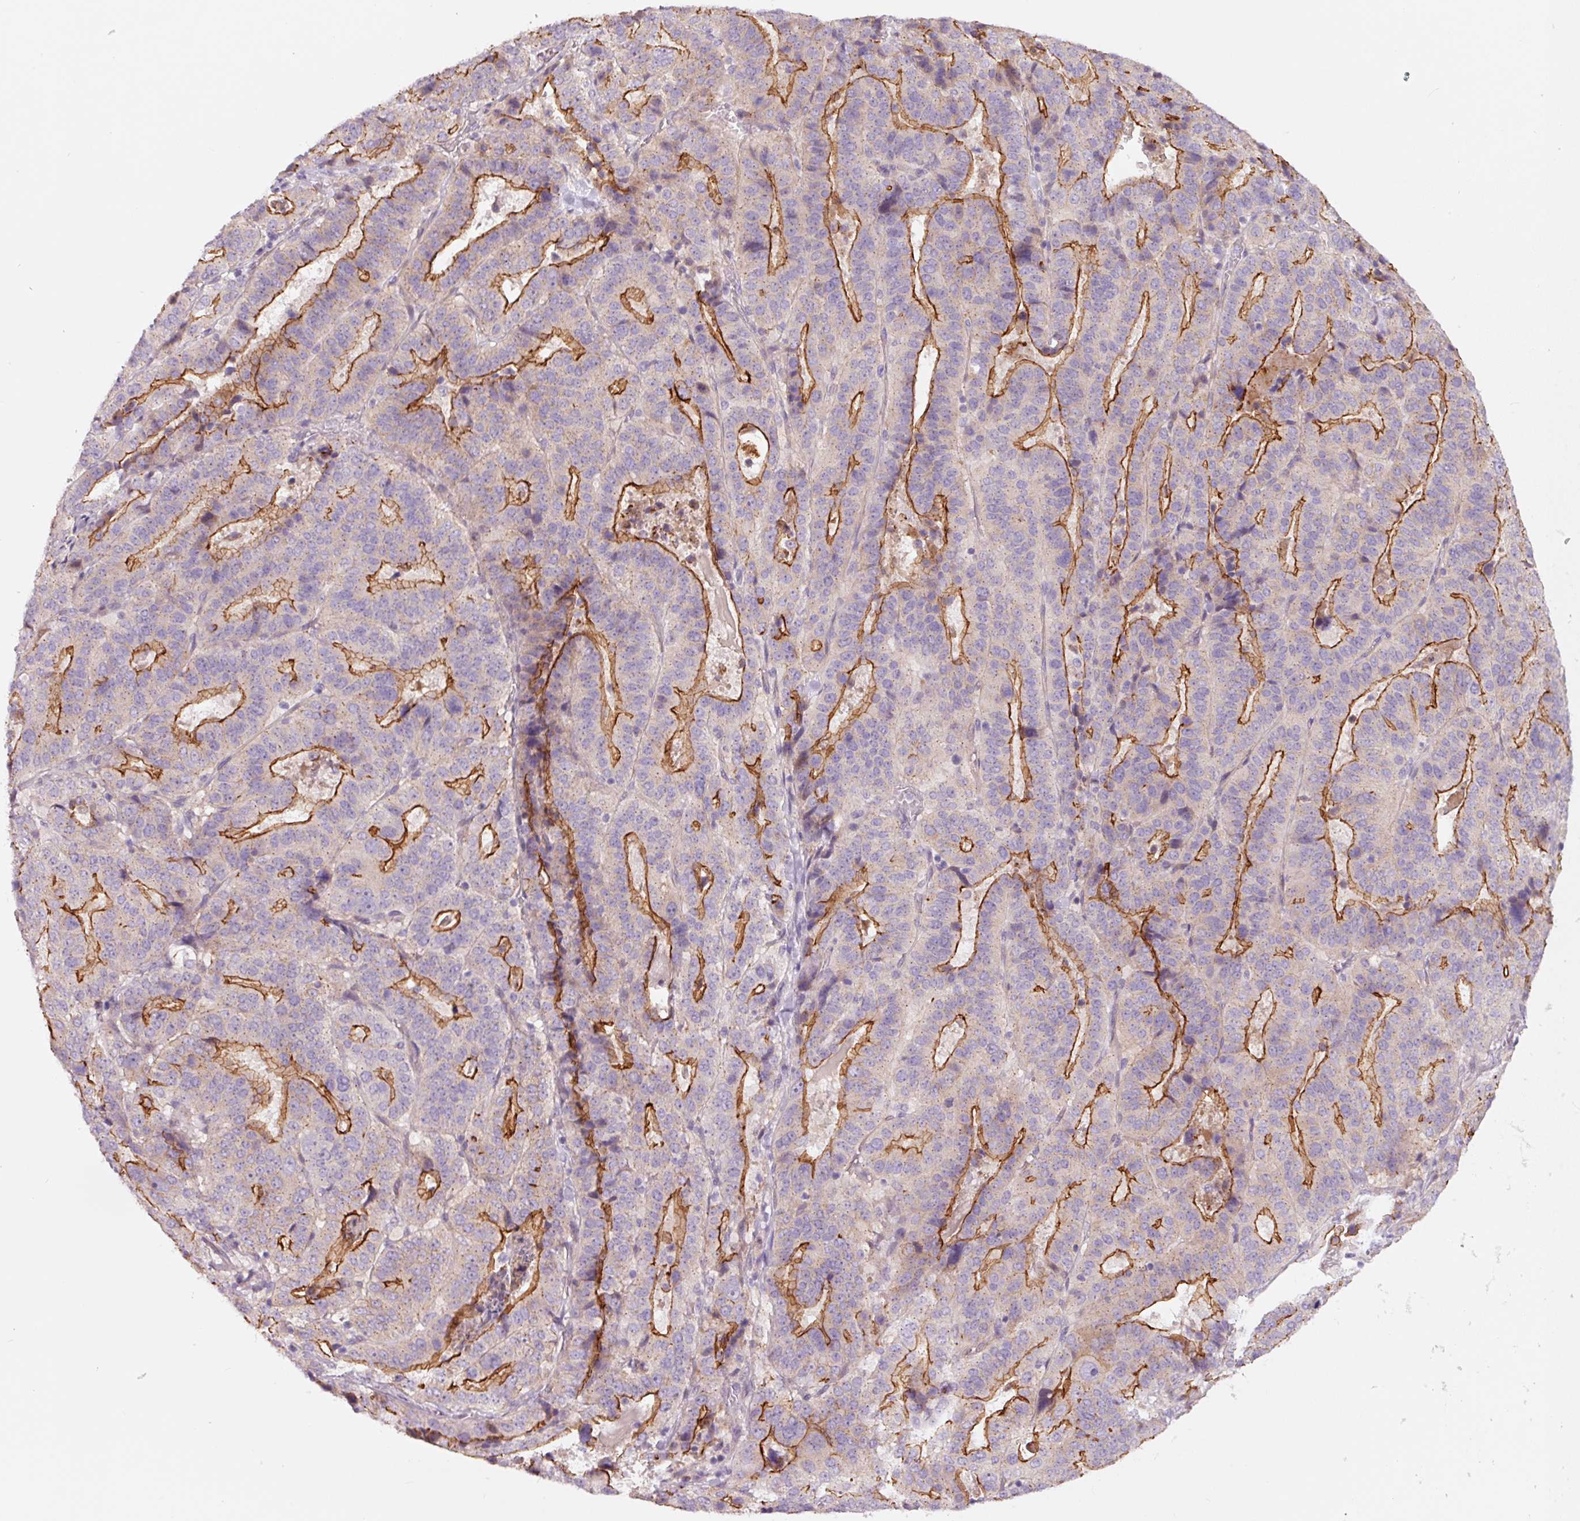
{"staining": {"intensity": "strong", "quantity": "25%-75%", "location": "cytoplasmic/membranous"}, "tissue": "stomach cancer", "cell_type": "Tumor cells", "image_type": "cancer", "snomed": [{"axis": "morphology", "description": "Adenocarcinoma, NOS"}, {"axis": "topography", "description": "Stomach"}], "caption": "Strong cytoplasmic/membranous expression for a protein is seen in about 25%-75% of tumor cells of adenocarcinoma (stomach) using immunohistochemistry (IHC).", "gene": "DAPP1", "patient": {"sex": "male", "age": 48}}